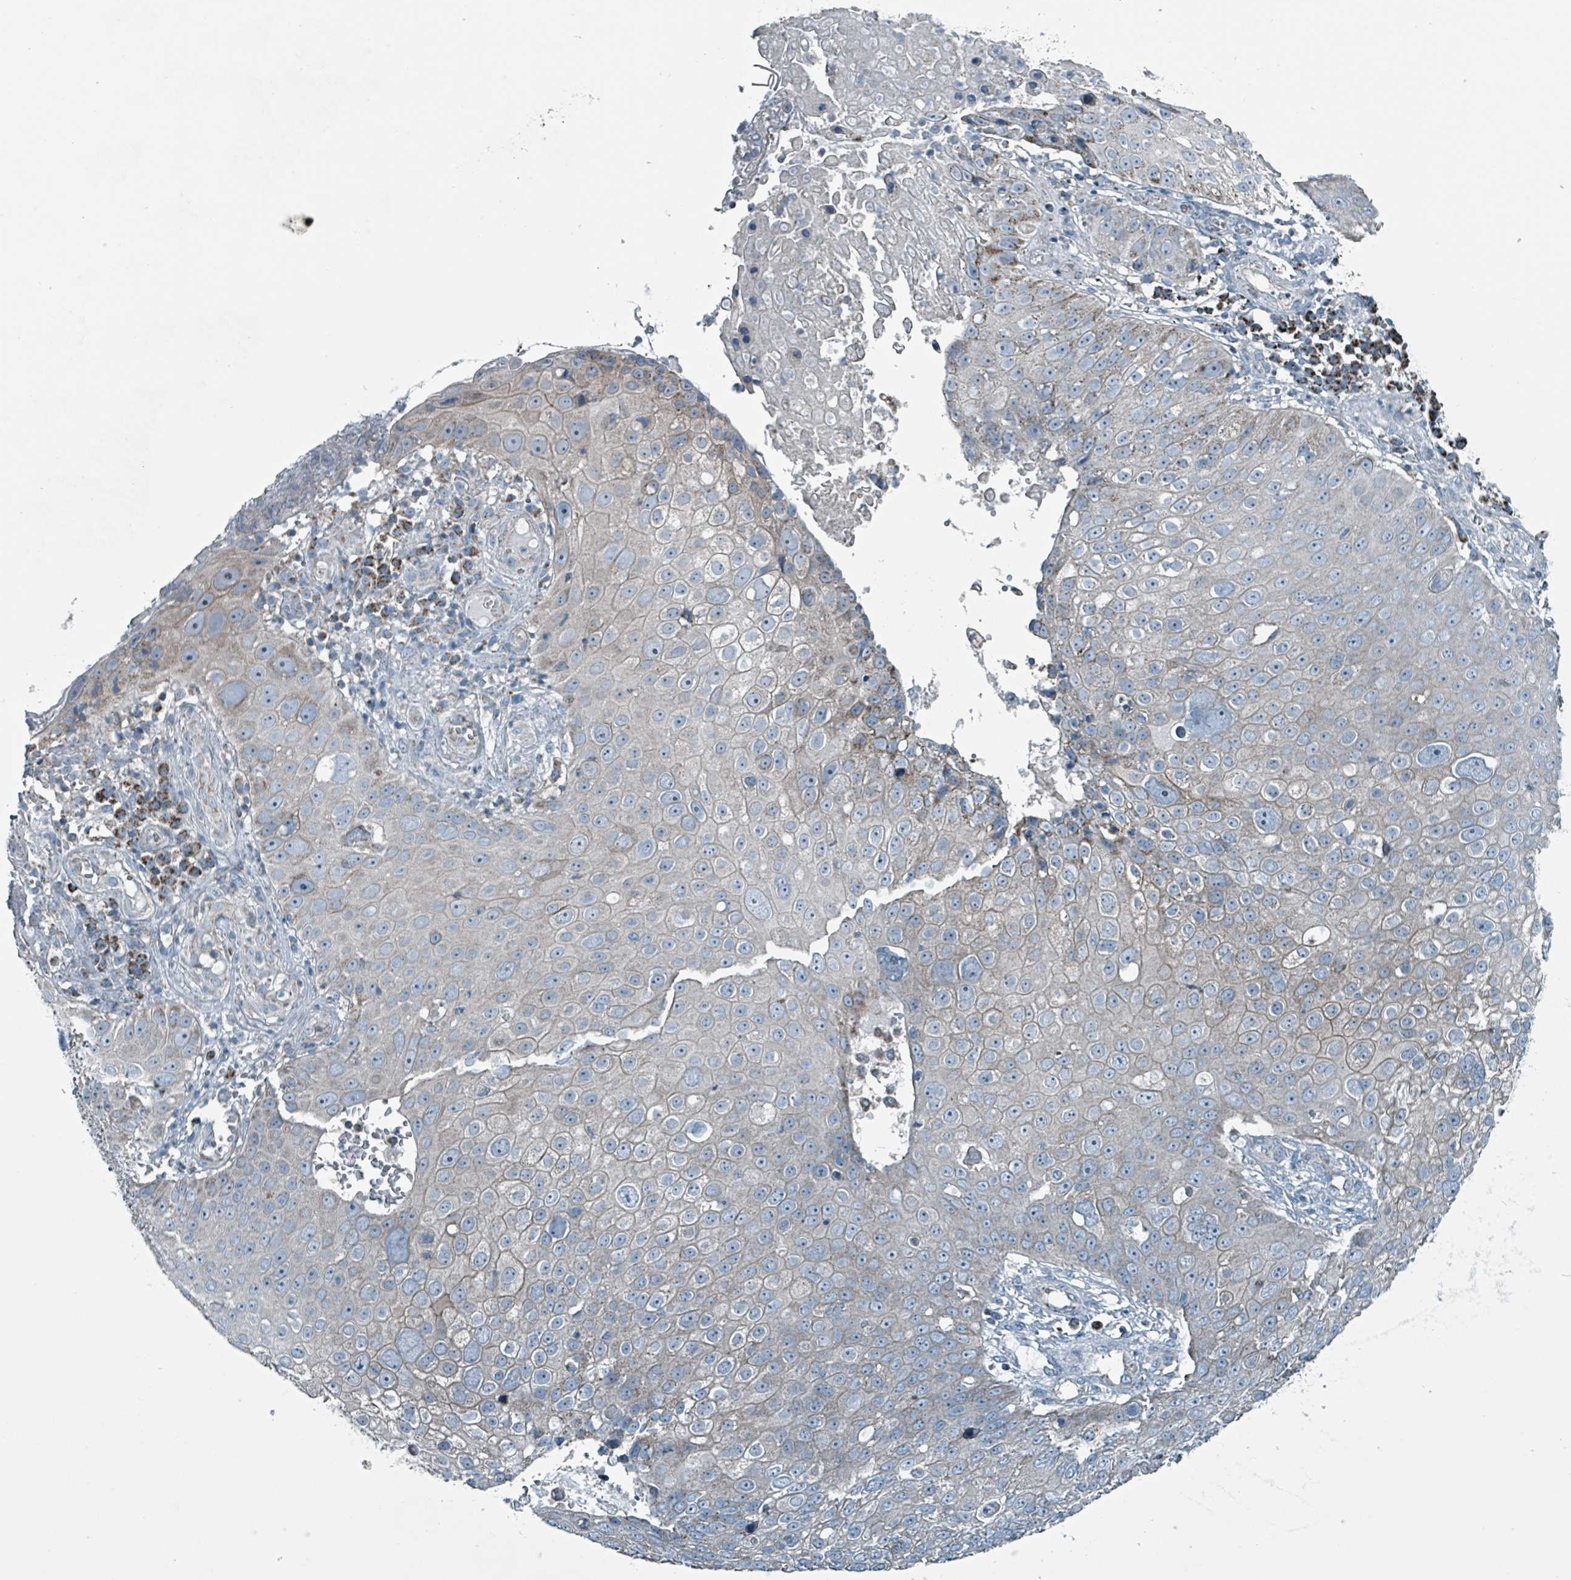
{"staining": {"intensity": "negative", "quantity": "none", "location": "none"}, "tissue": "skin cancer", "cell_type": "Tumor cells", "image_type": "cancer", "snomed": [{"axis": "morphology", "description": "Squamous cell carcinoma, NOS"}, {"axis": "topography", "description": "Skin"}], "caption": "DAB (3,3'-diaminobenzidine) immunohistochemical staining of human skin cancer reveals no significant staining in tumor cells.", "gene": "ABHD18", "patient": {"sex": "male", "age": 71}}